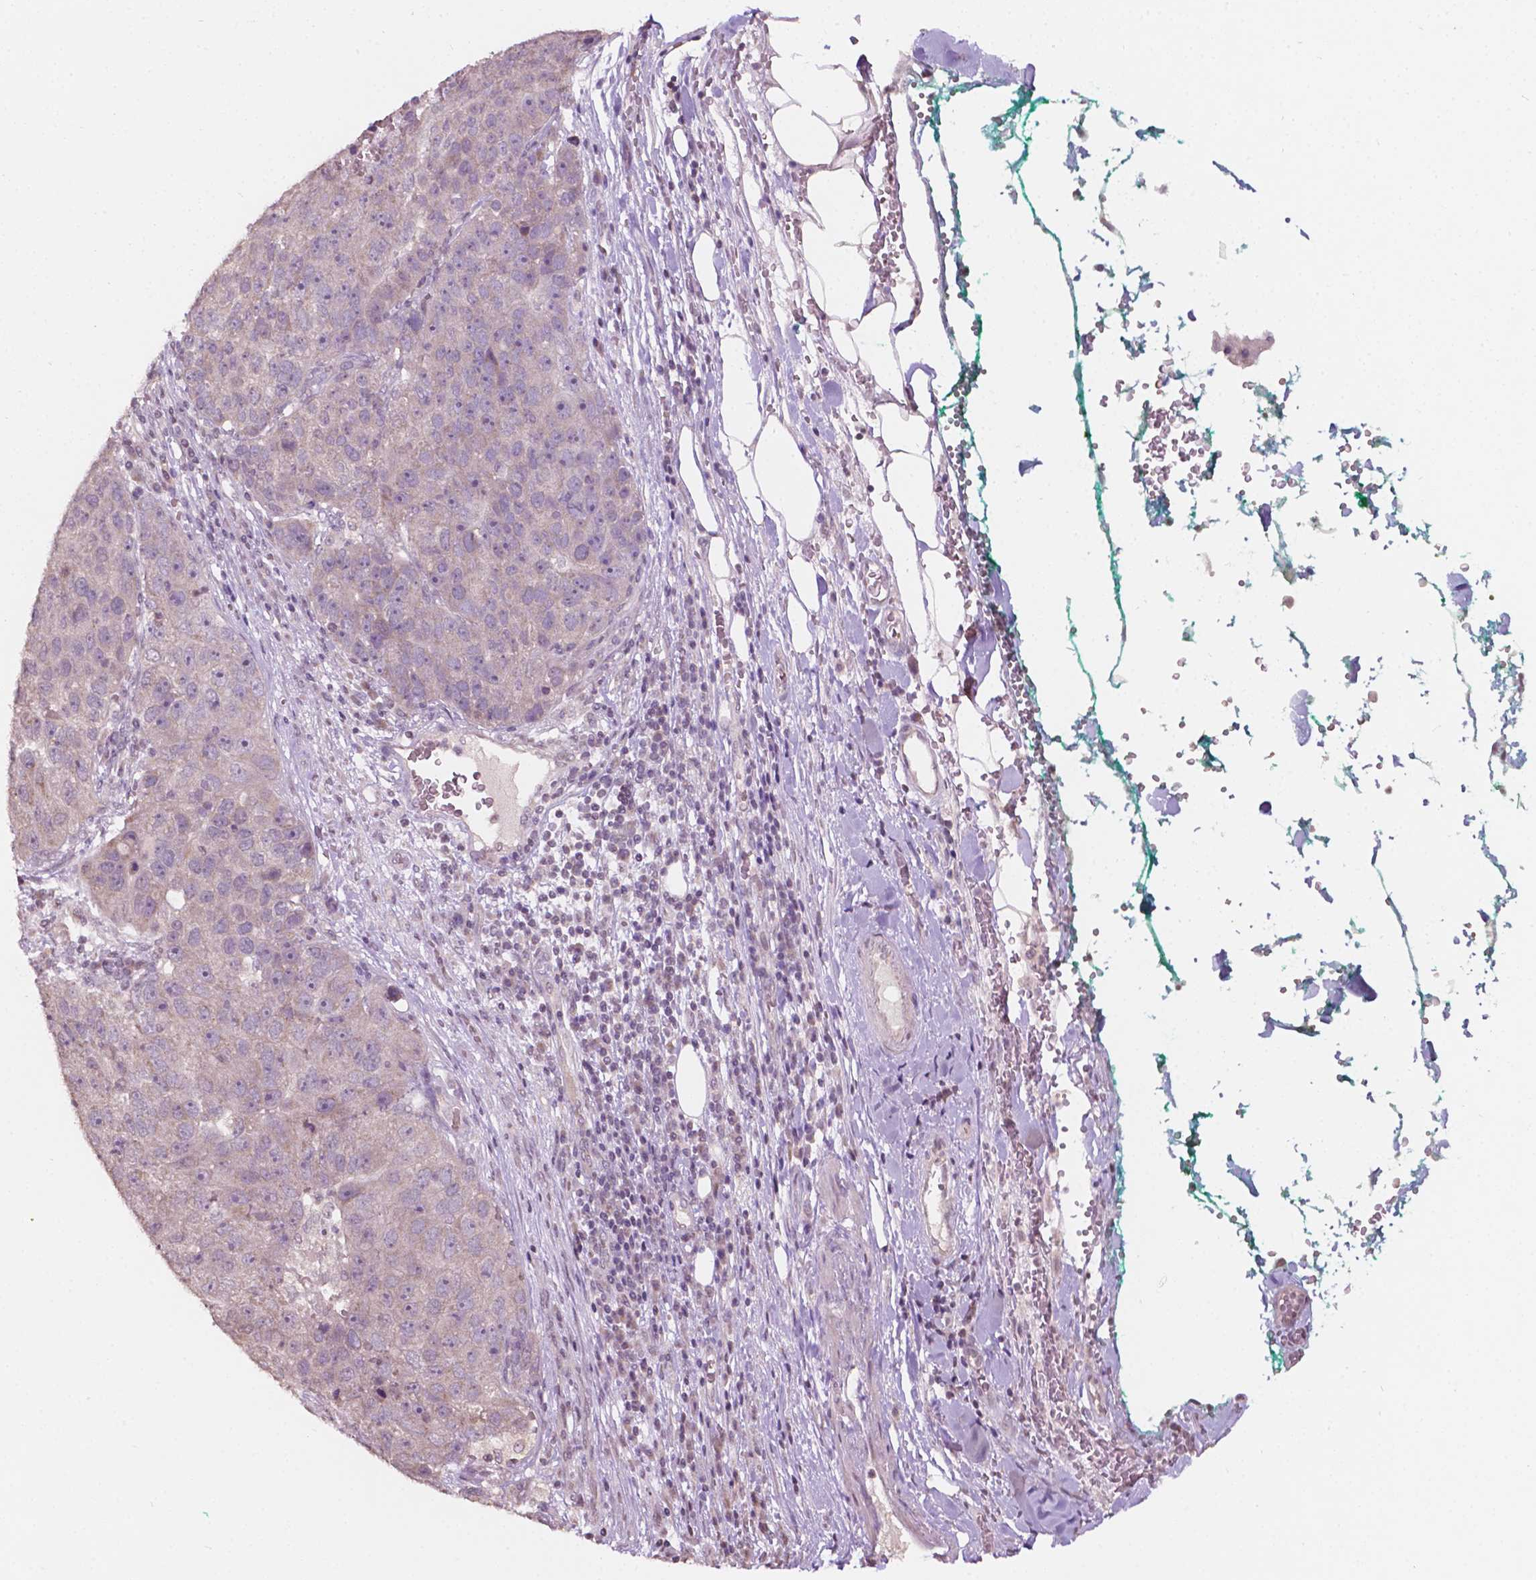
{"staining": {"intensity": "negative", "quantity": "none", "location": "none"}, "tissue": "pancreatic cancer", "cell_type": "Tumor cells", "image_type": "cancer", "snomed": [{"axis": "morphology", "description": "Adenocarcinoma, NOS"}, {"axis": "topography", "description": "Pancreas"}], "caption": "A photomicrograph of human pancreatic cancer (adenocarcinoma) is negative for staining in tumor cells. (DAB (3,3'-diaminobenzidine) immunohistochemistry (IHC) with hematoxylin counter stain).", "gene": "NOS1AP", "patient": {"sex": "female", "age": 61}}